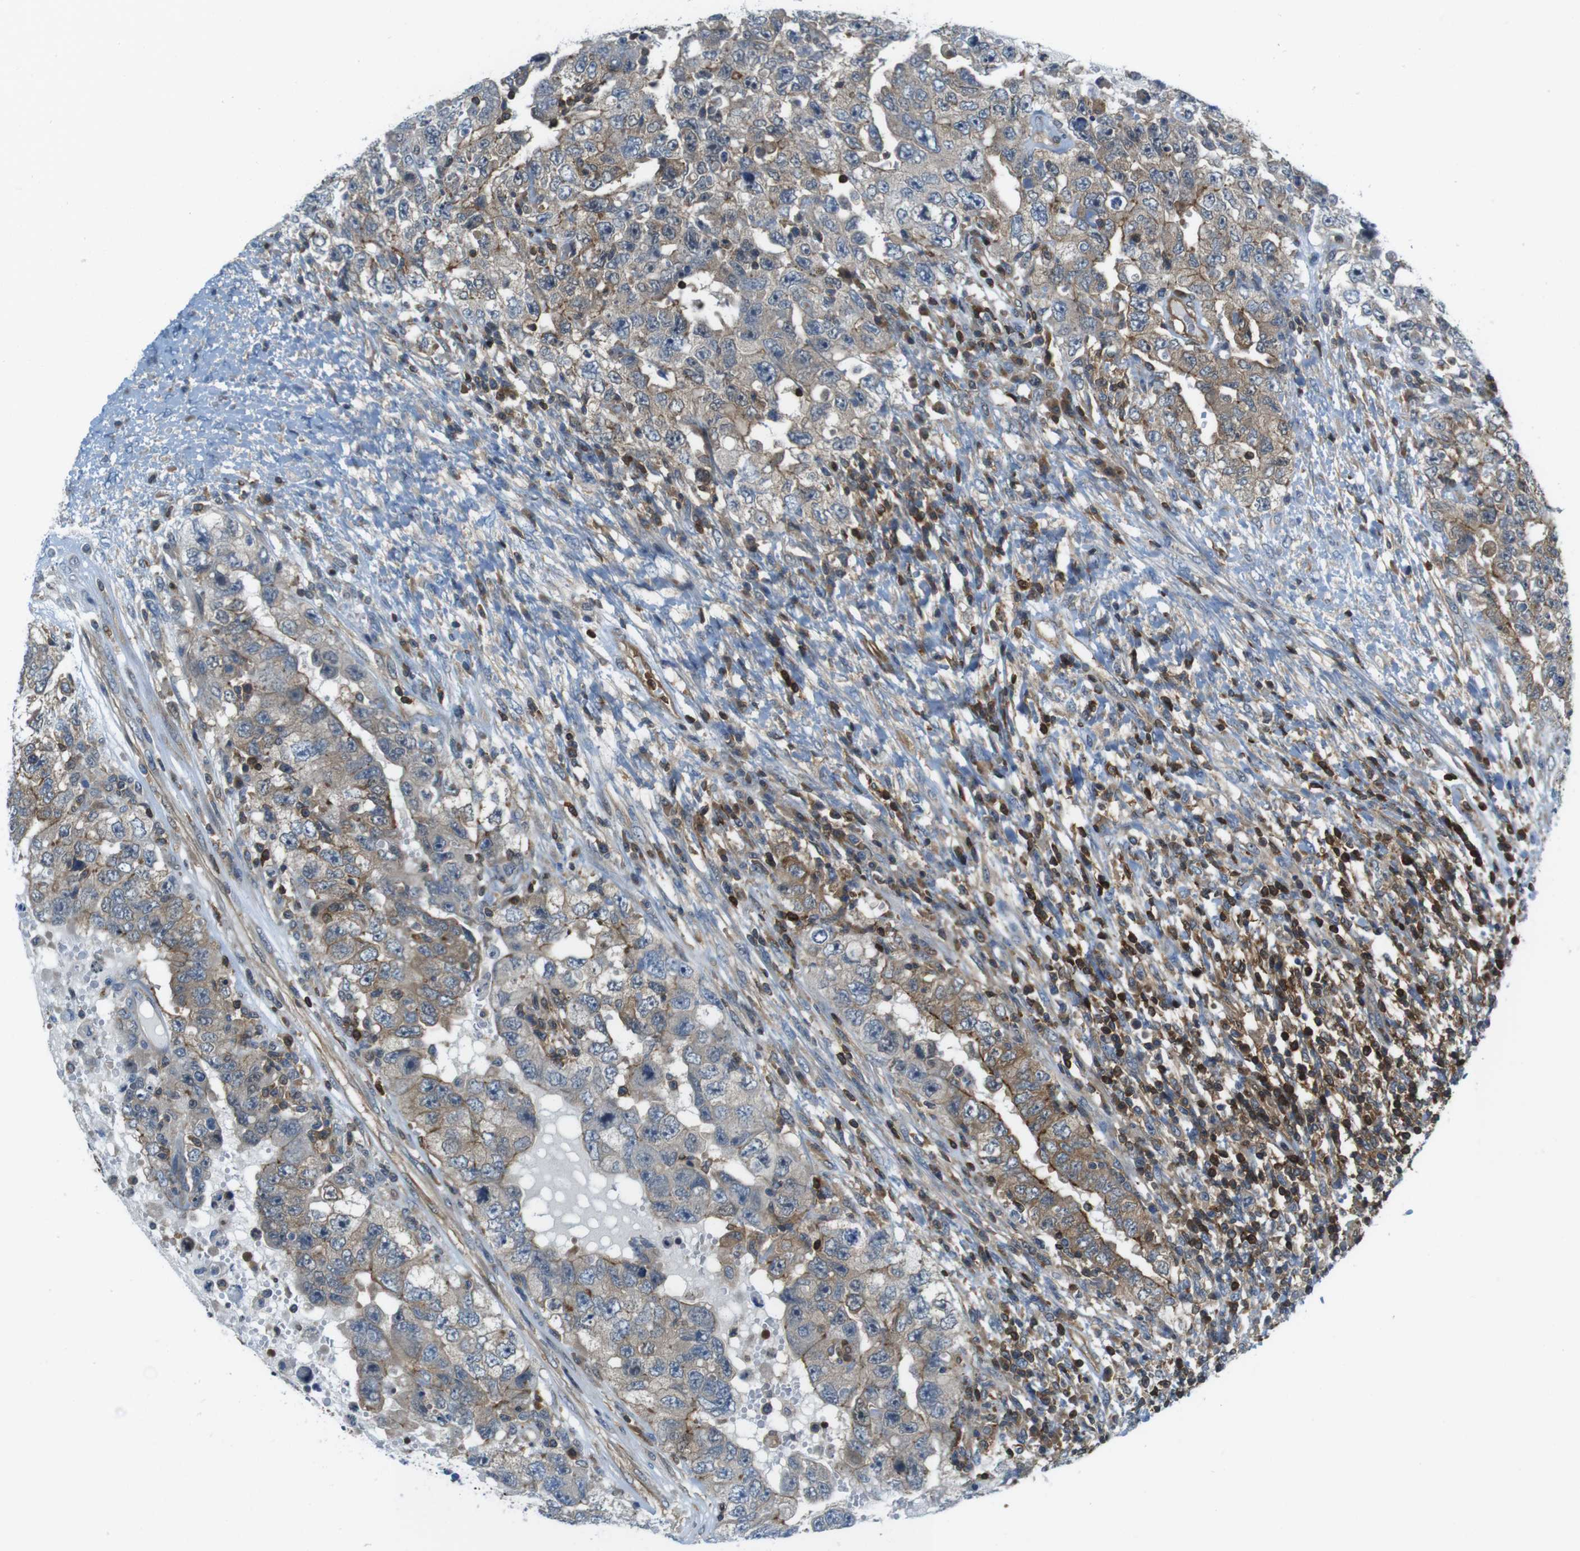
{"staining": {"intensity": "moderate", "quantity": "25%-75%", "location": "cytoplasmic/membranous"}, "tissue": "testis cancer", "cell_type": "Tumor cells", "image_type": "cancer", "snomed": [{"axis": "morphology", "description": "Carcinoma, Embryonal, NOS"}, {"axis": "topography", "description": "Testis"}], "caption": "Immunohistochemical staining of testis cancer displays medium levels of moderate cytoplasmic/membranous protein staining in approximately 25%-75% of tumor cells.", "gene": "TES", "patient": {"sex": "male", "age": 26}}